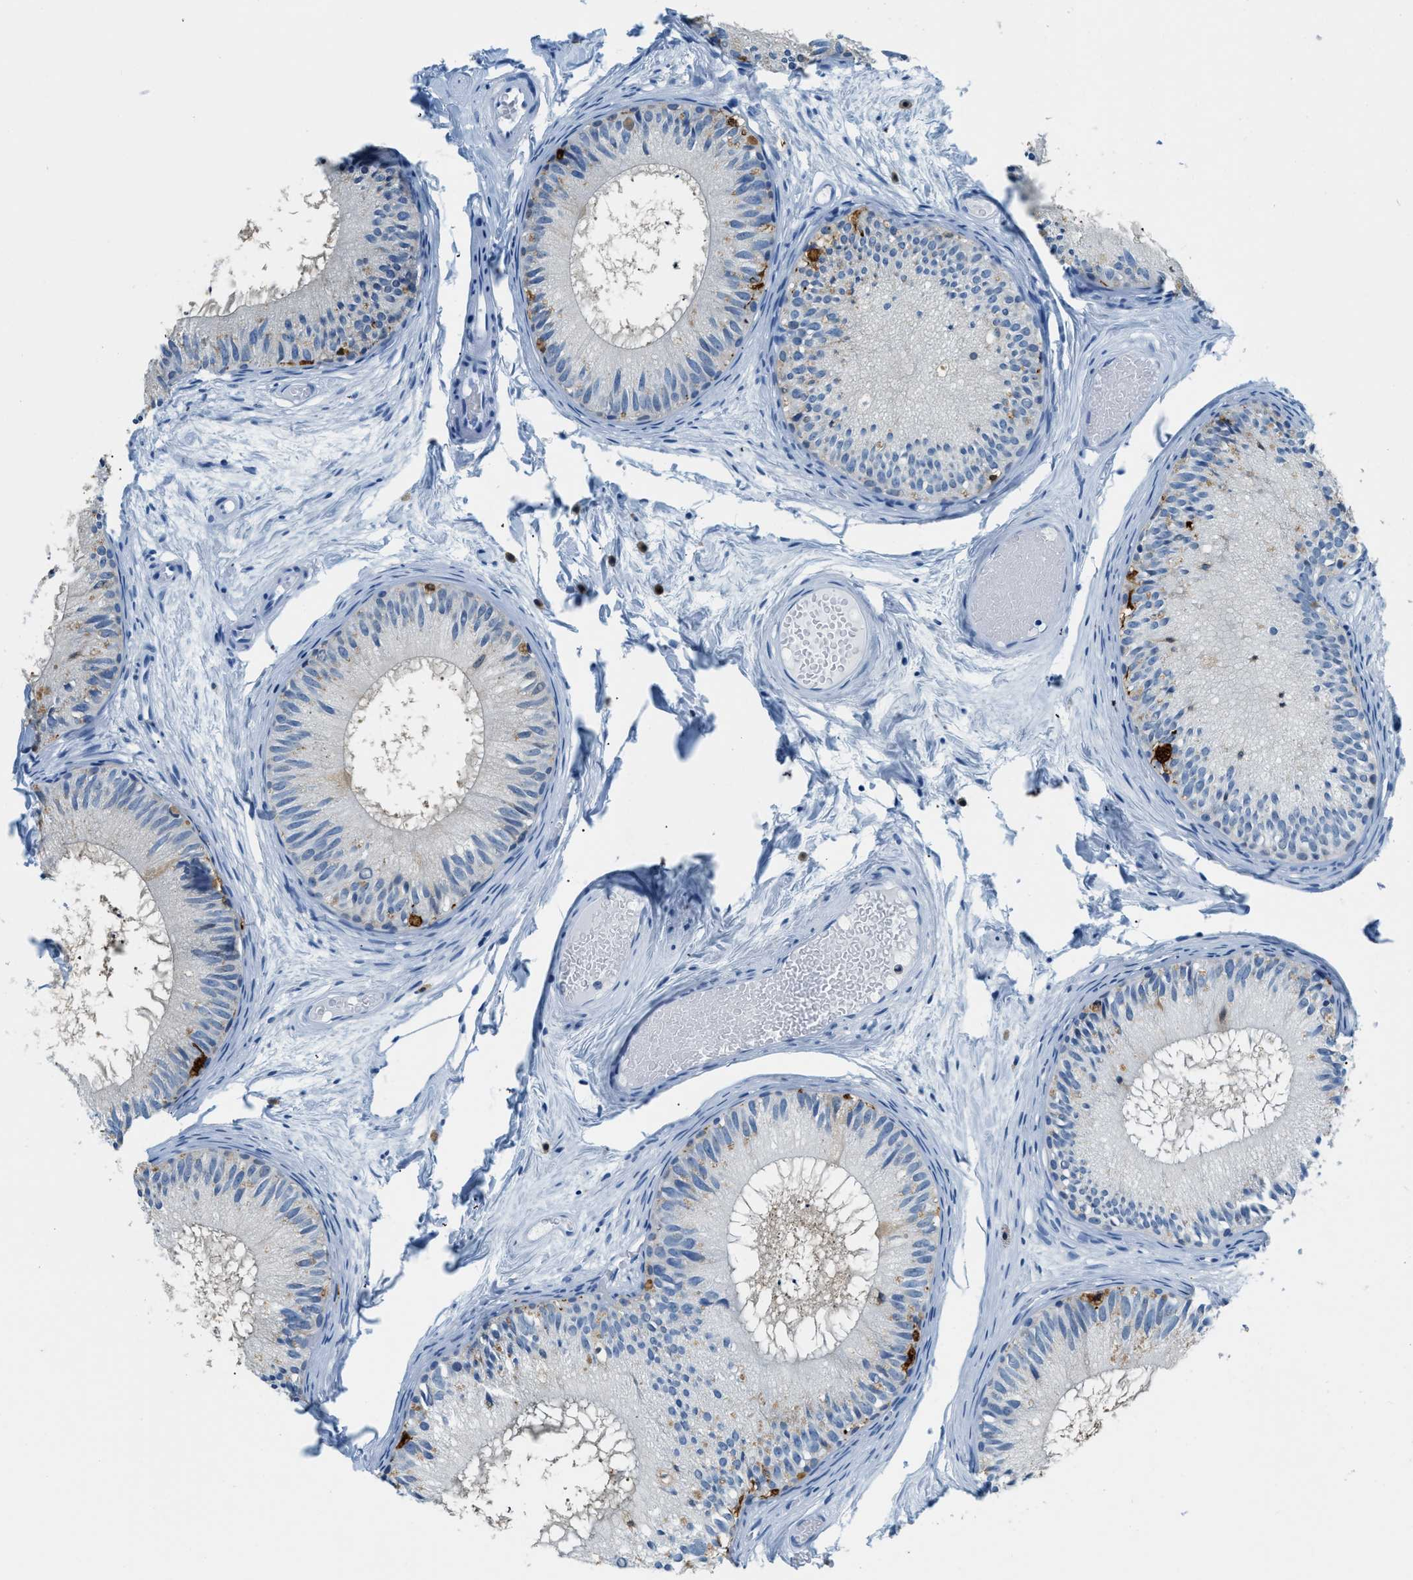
{"staining": {"intensity": "negative", "quantity": "none", "location": "none"}, "tissue": "epididymis", "cell_type": "Glandular cells", "image_type": "normal", "snomed": [{"axis": "morphology", "description": "Normal tissue, NOS"}, {"axis": "topography", "description": "Epididymis"}], "caption": "High power microscopy photomicrograph of an IHC micrograph of normal epididymis, revealing no significant staining in glandular cells.", "gene": "CAPG", "patient": {"sex": "male", "age": 46}}